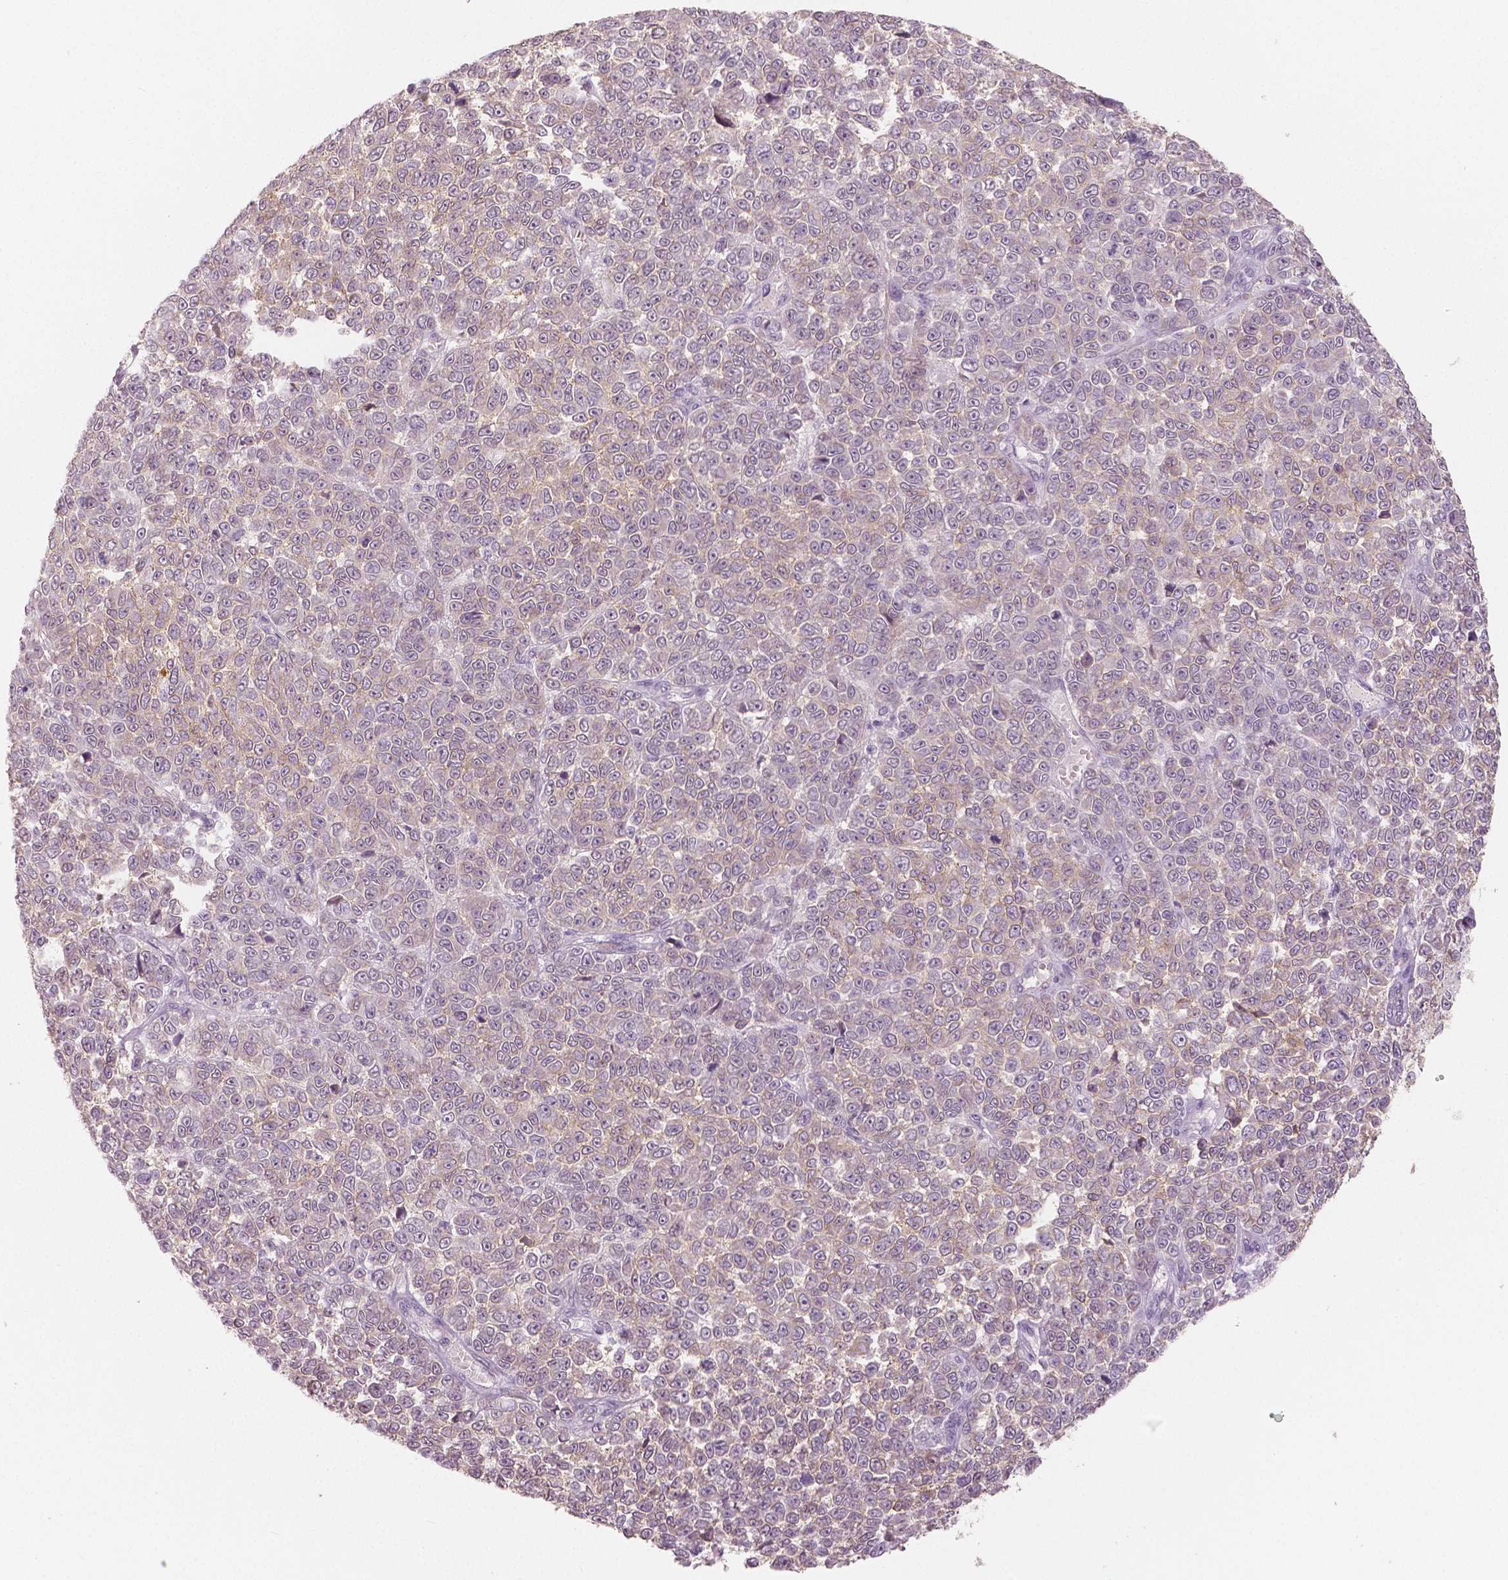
{"staining": {"intensity": "weak", "quantity": ">75%", "location": "cytoplasmic/membranous"}, "tissue": "melanoma", "cell_type": "Tumor cells", "image_type": "cancer", "snomed": [{"axis": "morphology", "description": "Malignant melanoma, NOS"}, {"axis": "topography", "description": "Skin"}], "caption": "Protein staining of malignant melanoma tissue exhibits weak cytoplasmic/membranous positivity in about >75% of tumor cells.", "gene": "KIT", "patient": {"sex": "female", "age": 95}}